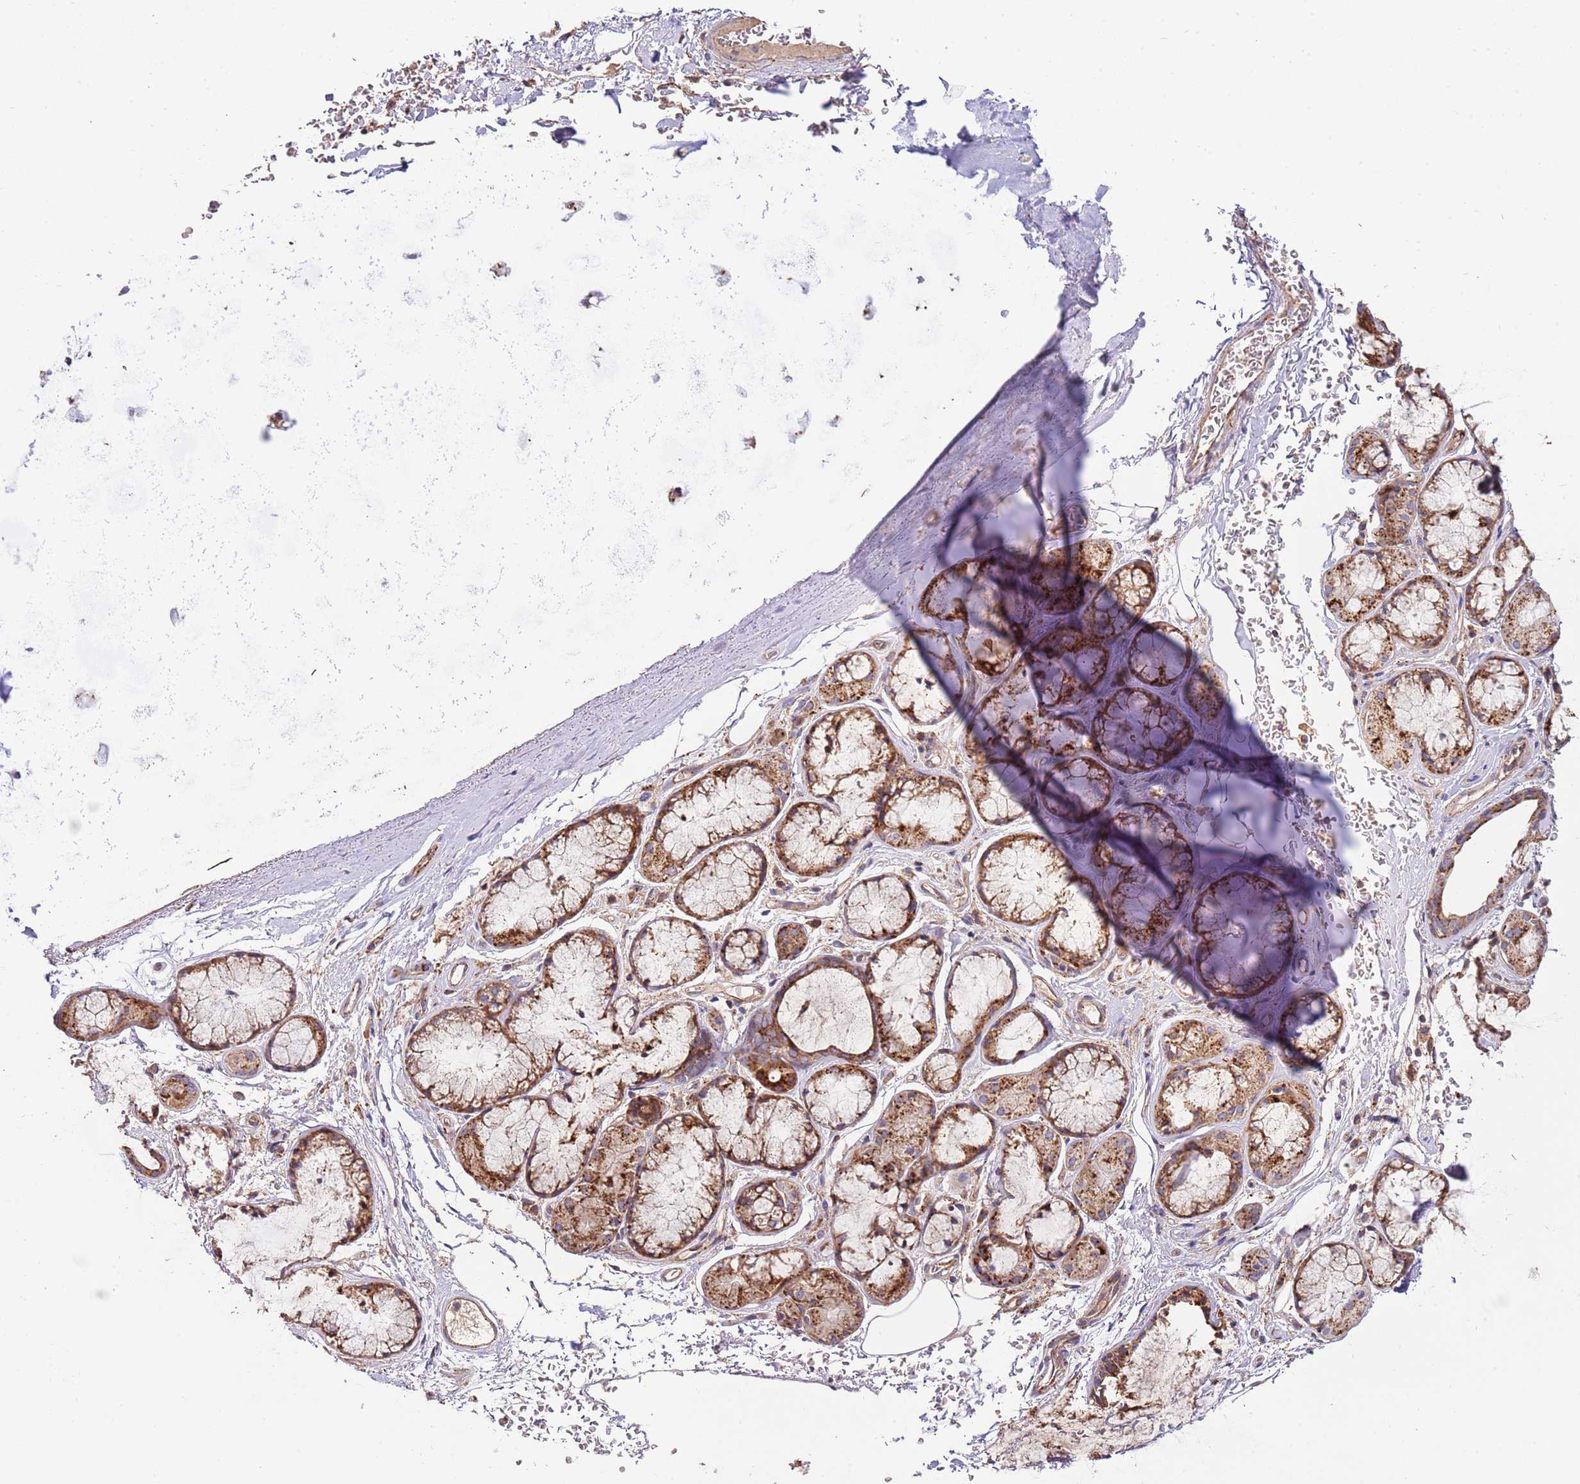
{"staining": {"intensity": "negative", "quantity": "none", "location": "none"}, "tissue": "adipose tissue", "cell_type": "Adipocytes", "image_type": "normal", "snomed": [{"axis": "morphology", "description": "Normal tissue, NOS"}, {"axis": "topography", "description": "Cartilage tissue"}], "caption": "Normal adipose tissue was stained to show a protein in brown. There is no significant expression in adipocytes. (Stains: DAB IHC with hematoxylin counter stain, Microscopy: brightfield microscopy at high magnification).", "gene": "DOCK6", "patient": {"sex": "male", "age": 73}}